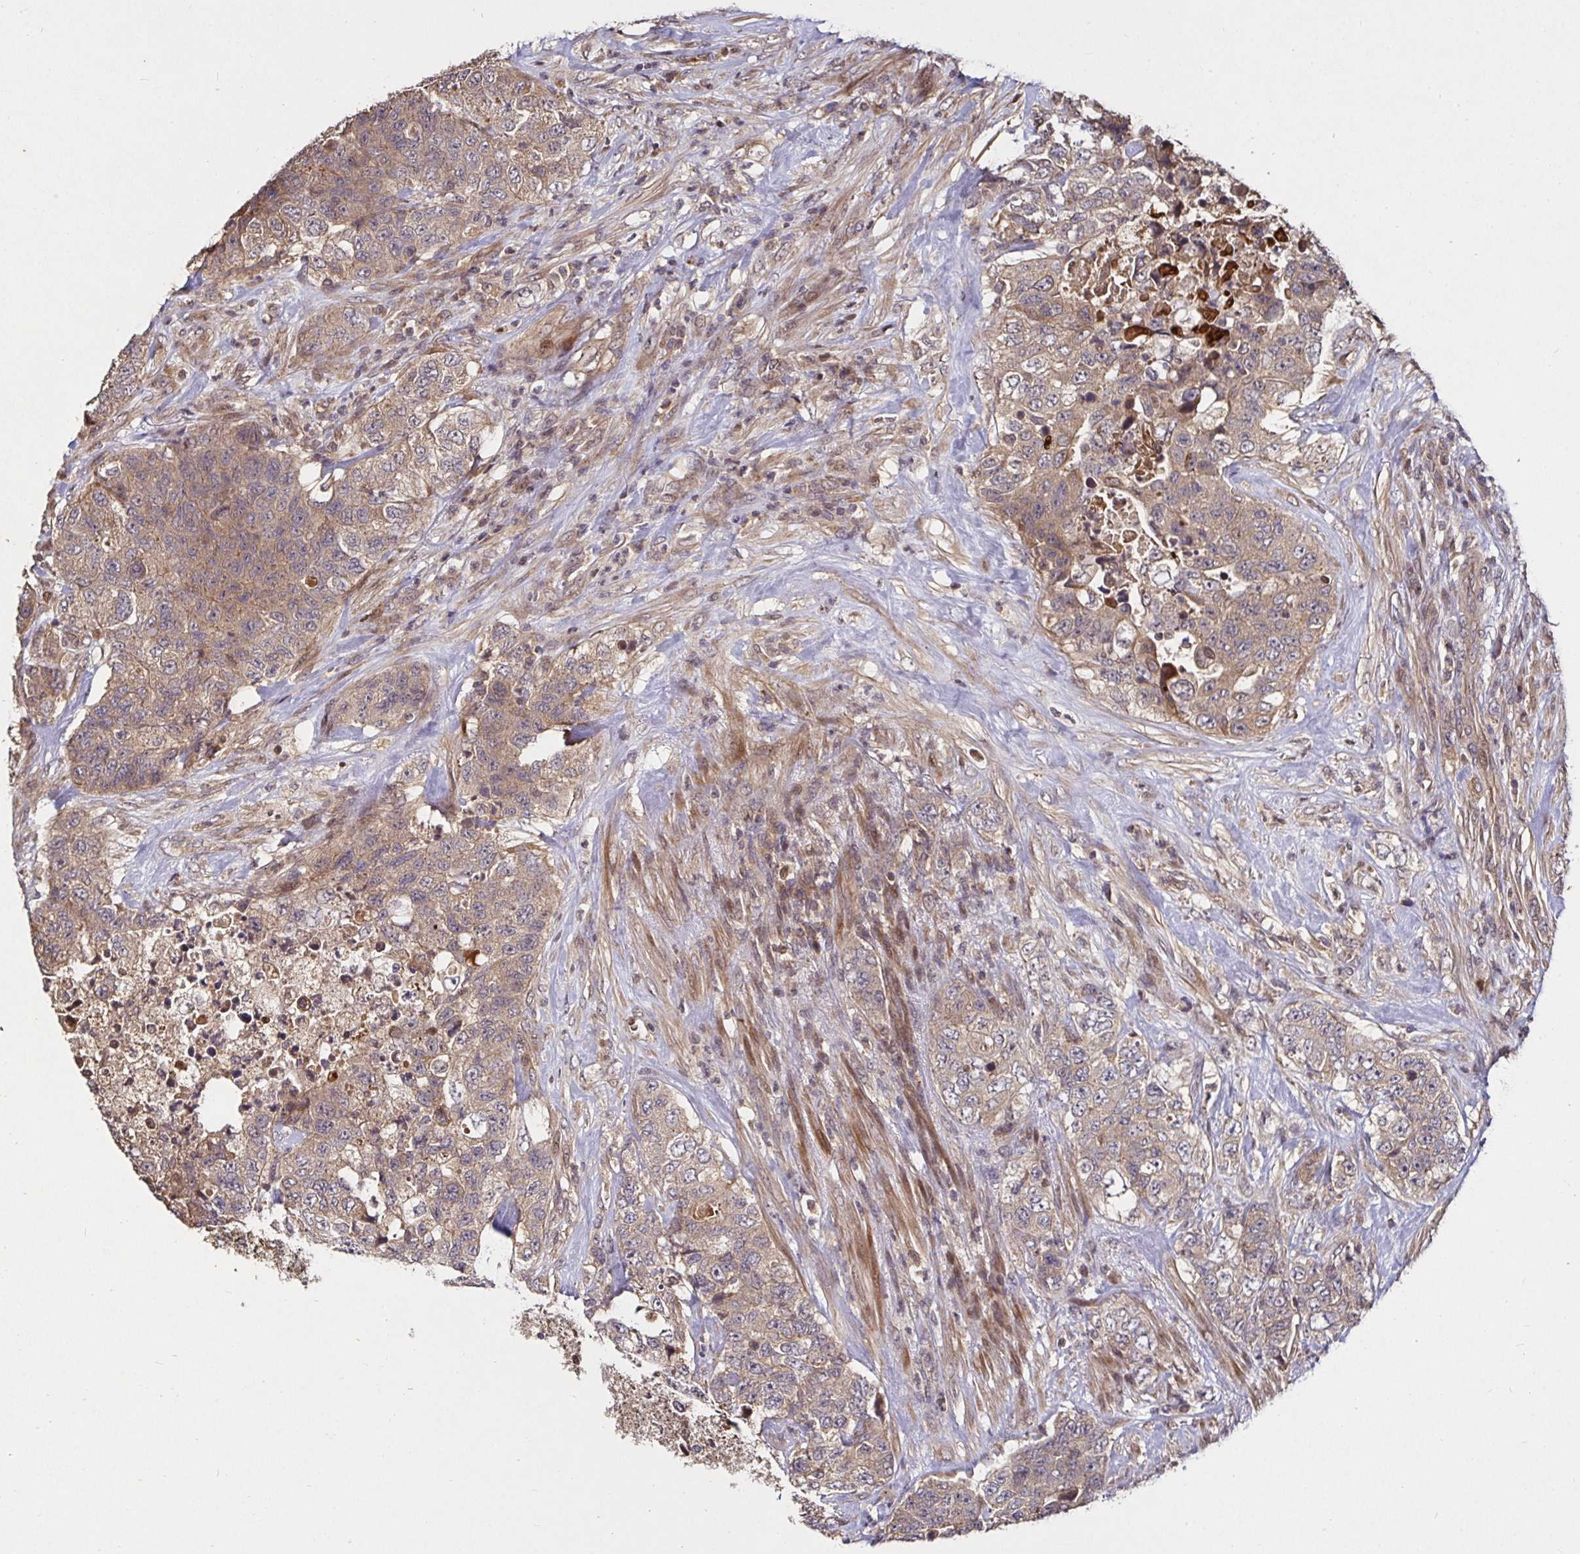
{"staining": {"intensity": "weak", "quantity": ">75%", "location": "cytoplasmic/membranous"}, "tissue": "urothelial cancer", "cell_type": "Tumor cells", "image_type": "cancer", "snomed": [{"axis": "morphology", "description": "Urothelial carcinoma, High grade"}, {"axis": "topography", "description": "Urinary bladder"}], "caption": "The photomicrograph exhibits immunohistochemical staining of urothelial carcinoma (high-grade). There is weak cytoplasmic/membranous positivity is identified in about >75% of tumor cells.", "gene": "SMYD3", "patient": {"sex": "female", "age": 78}}